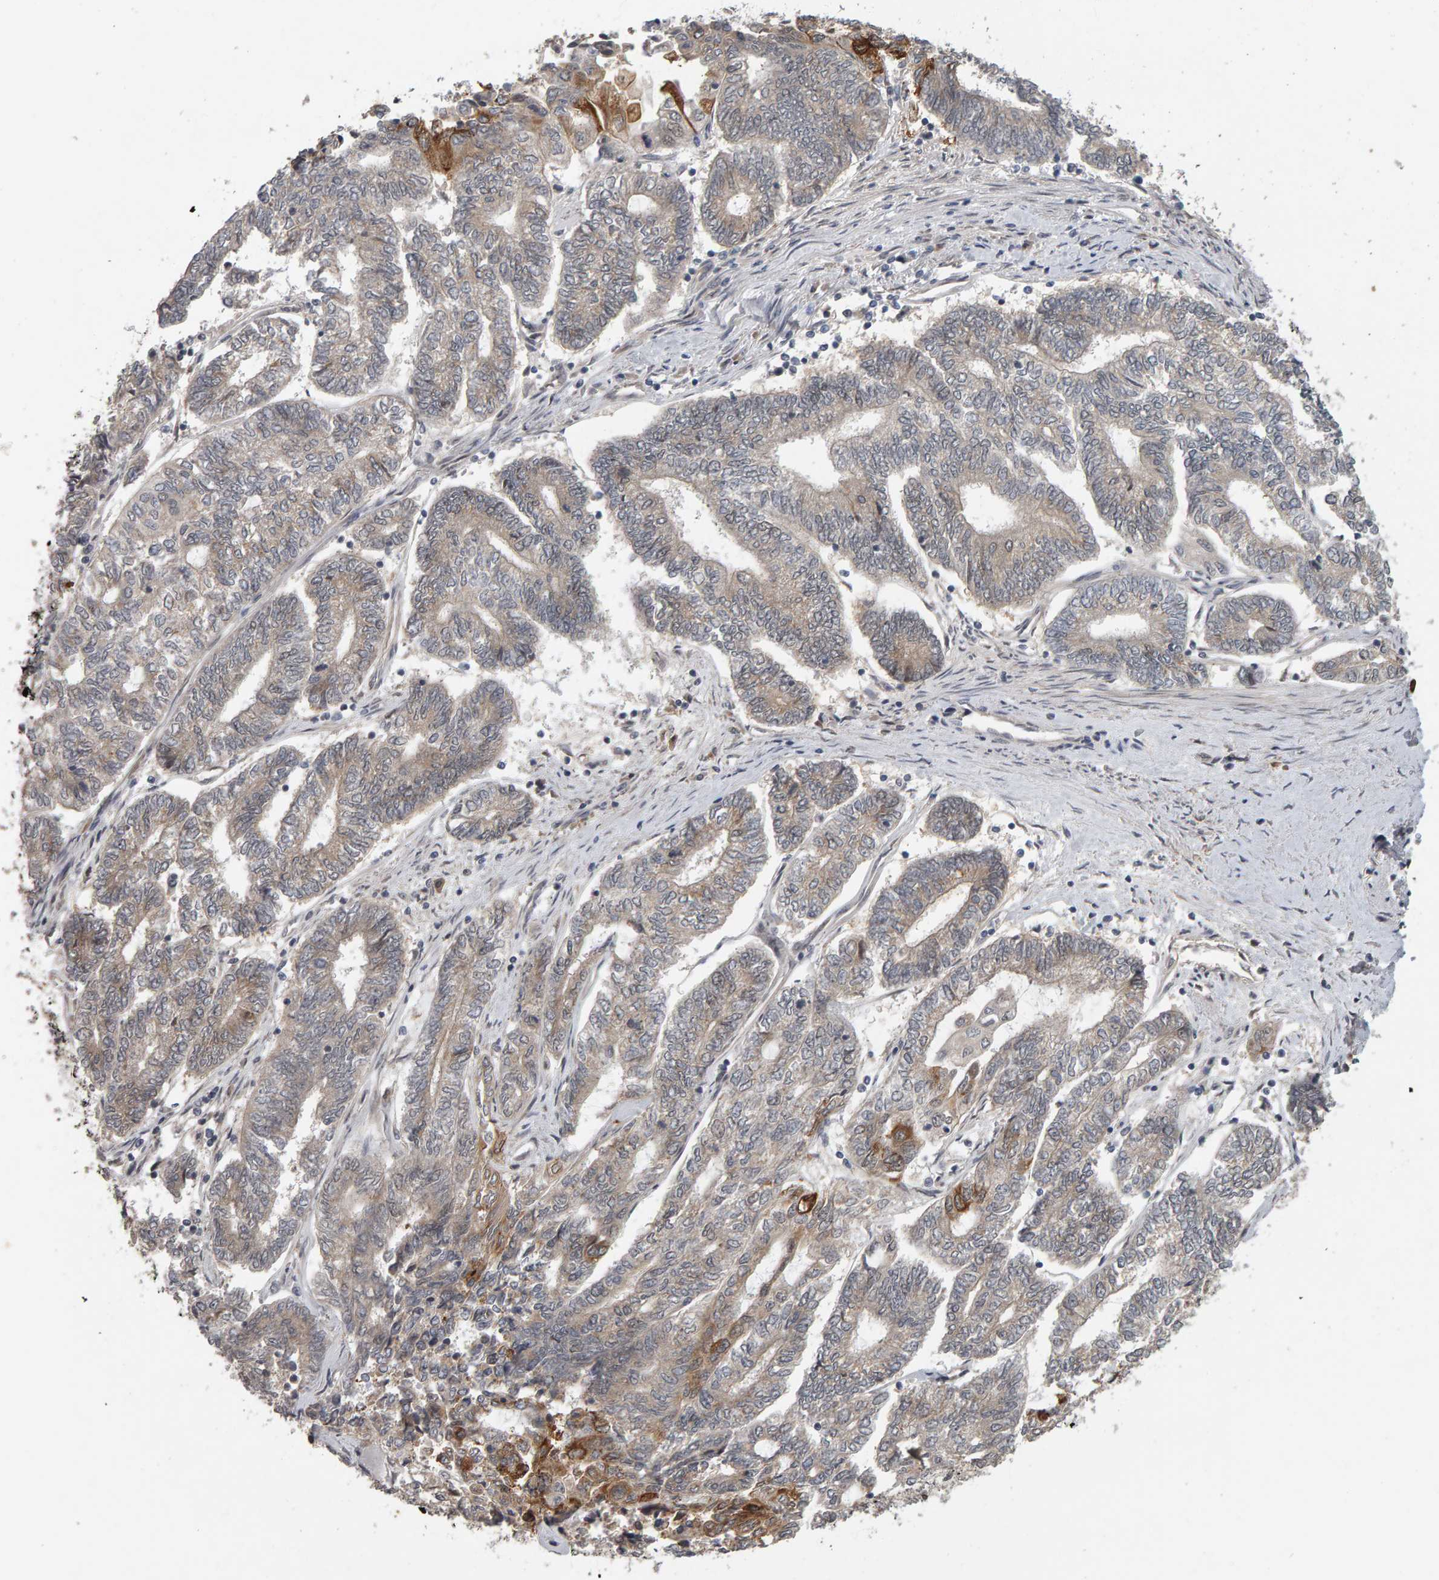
{"staining": {"intensity": "moderate", "quantity": "<25%", "location": "cytoplasmic/membranous"}, "tissue": "endometrial cancer", "cell_type": "Tumor cells", "image_type": "cancer", "snomed": [{"axis": "morphology", "description": "Adenocarcinoma, NOS"}, {"axis": "topography", "description": "Uterus"}, {"axis": "topography", "description": "Endometrium"}], "caption": "Endometrial adenocarcinoma was stained to show a protein in brown. There is low levels of moderate cytoplasmic/membranous staining in approximately <25% of tumor cells.", "gene": "CDCA5", "patient": {"sex": "female", "age": 70}}